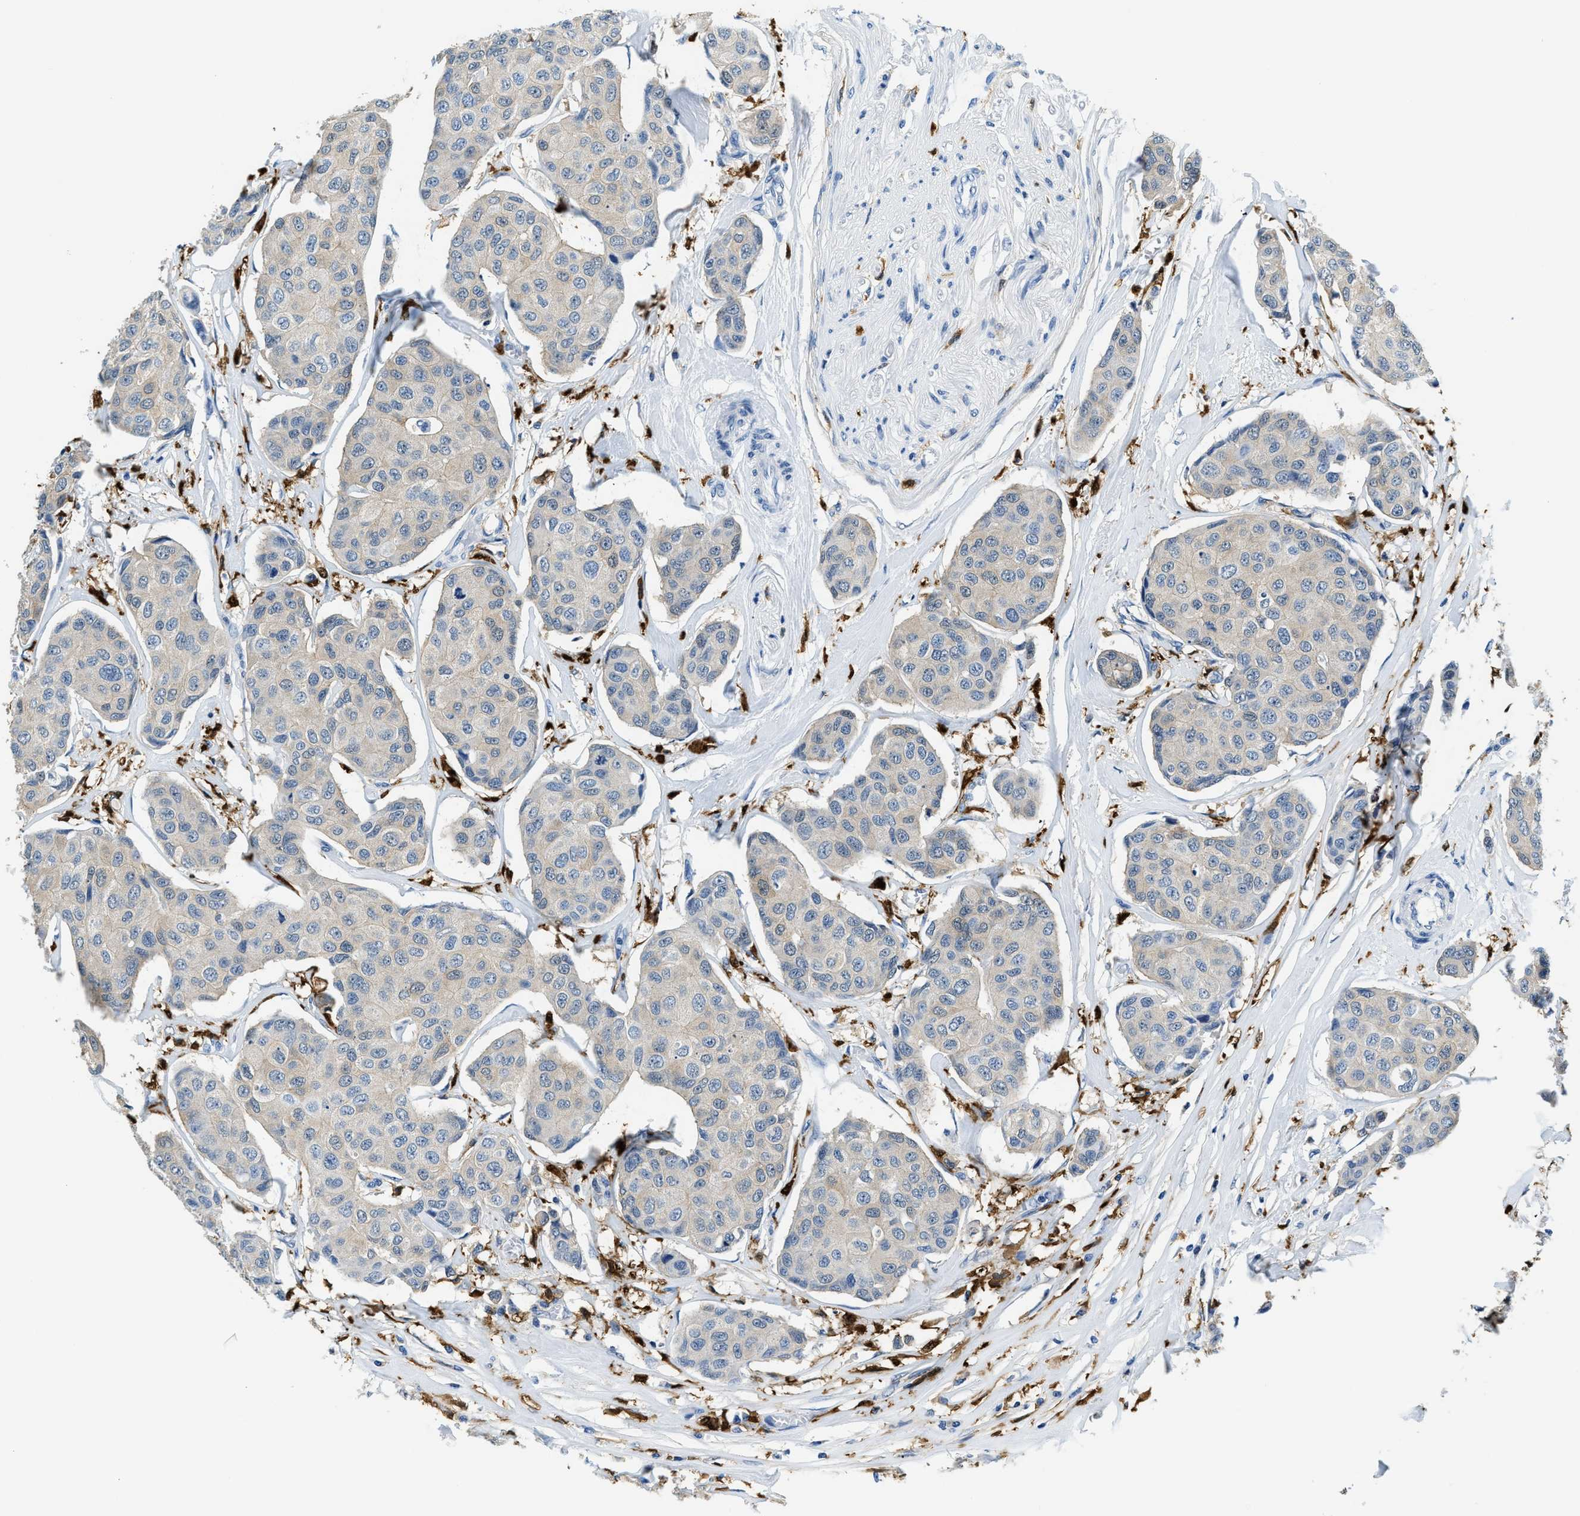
{"staining": {"intensity": "weak", "quantity": "<25%", "location": "cytoplasmic/membranous"}, "tissue": "breast cancer", "cell_type": "Tumor cells", "image_type": "cancer", "snomed": [{"axis": "morphology", "description": "Duct carcinoma"}, {"axis": "topography", "description": "Breast"}], "caption": "Immunohistochemical staining of human invasive ductal carcinoma (breast) reveals no significant positivity in tumor cells.", "gene": "CAPG", "patient": {"sex": "female", "age": 80}}